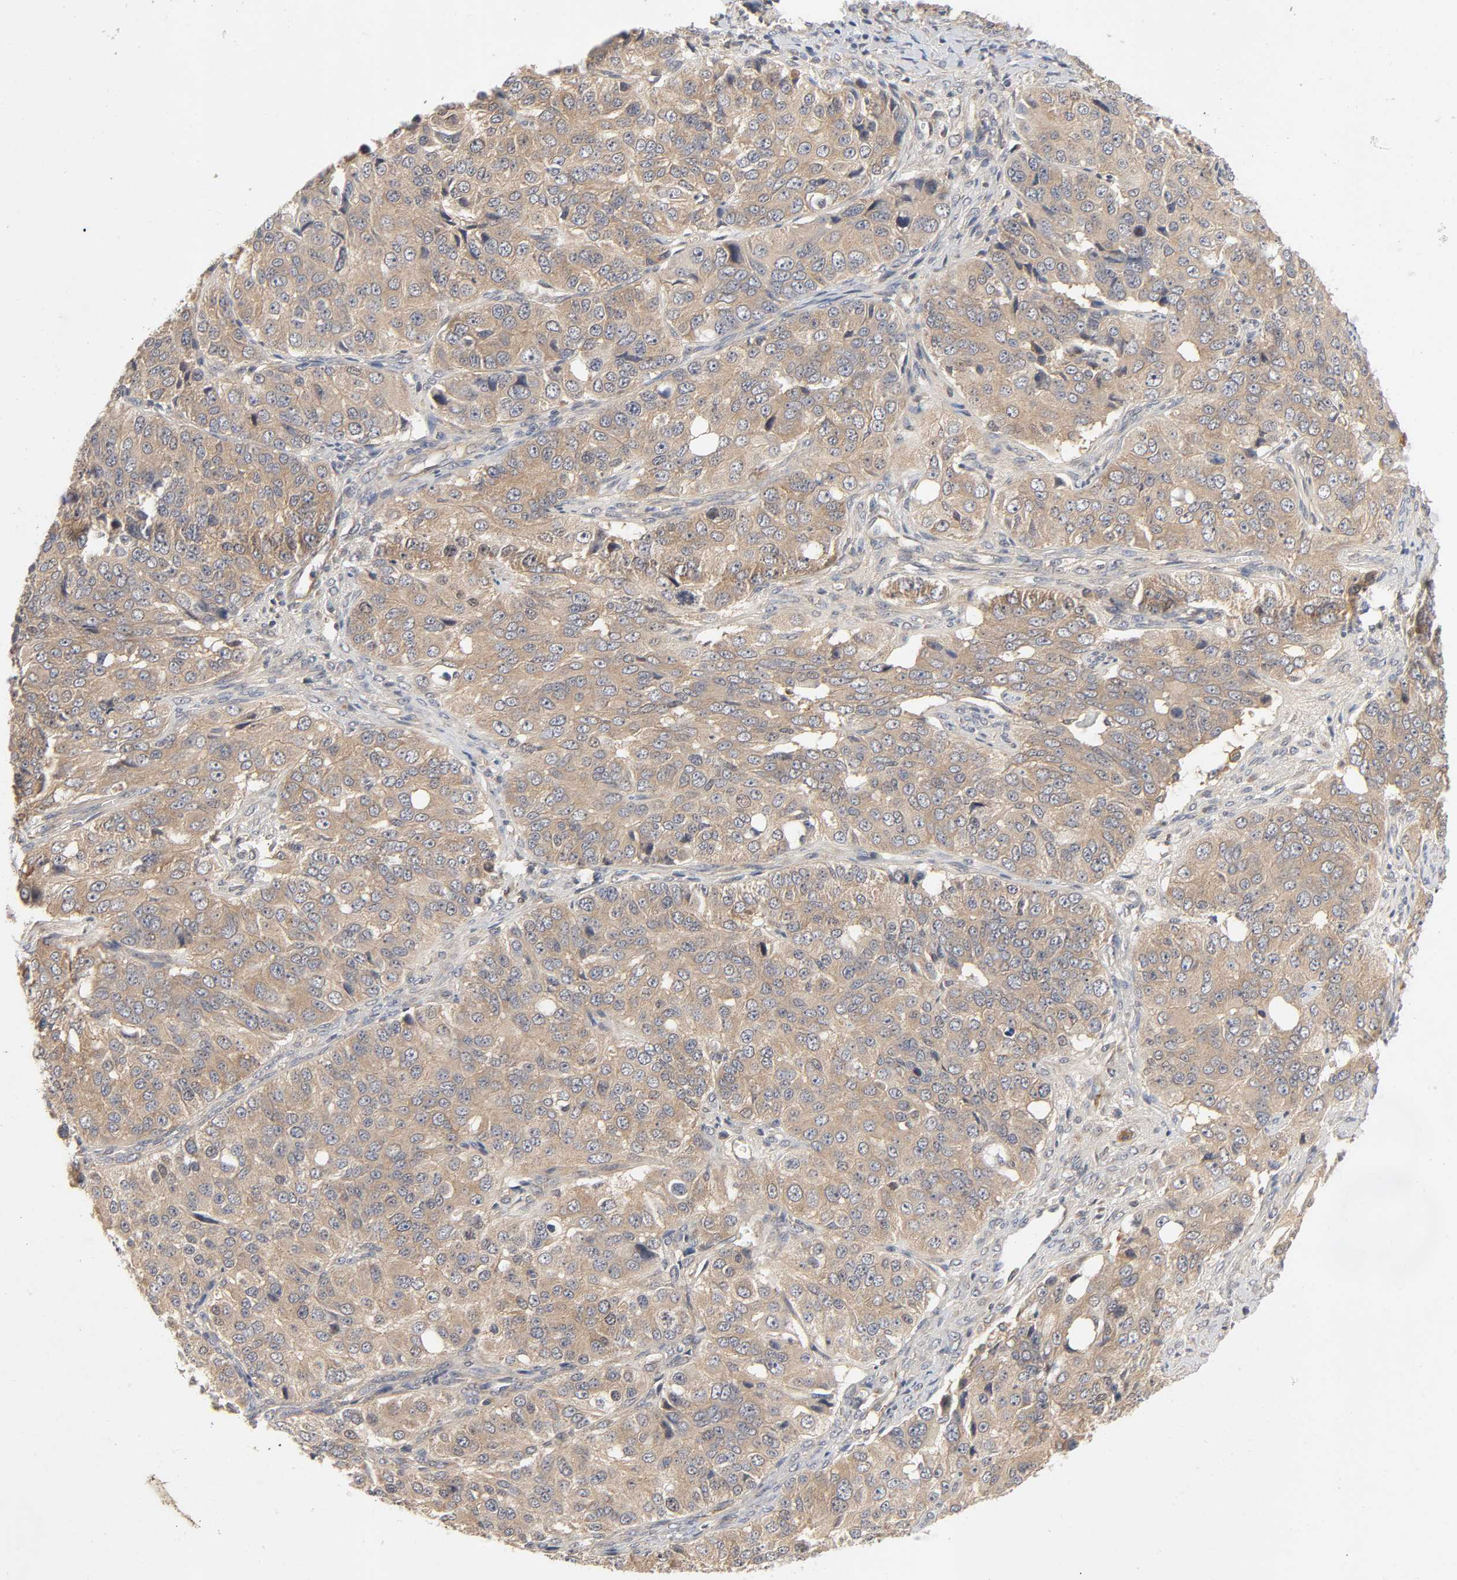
{"staining": {"intensity": "moderate", "quantity": ">75%", "location": "cytoplasmic/membranous"}, "tissue": "ovarian cancer", "cell_type": "Tumor cells", "image_type": "cancer", "snomed": [{"axis": "morphology", "description": "Carcinoma, endometroid"}, {"axis": "topography", "description": "Ovary"}], "caption": "IHC histopathology image of human endometroid carcinoma (ovarian) stained for a protein (brown), which demonstrates medium levels of moderate cytoplasmic/membranous expression in about >75% of tumor cells.", "gene": "CPB2", "patient": {"sex": "female", "age": 51}}